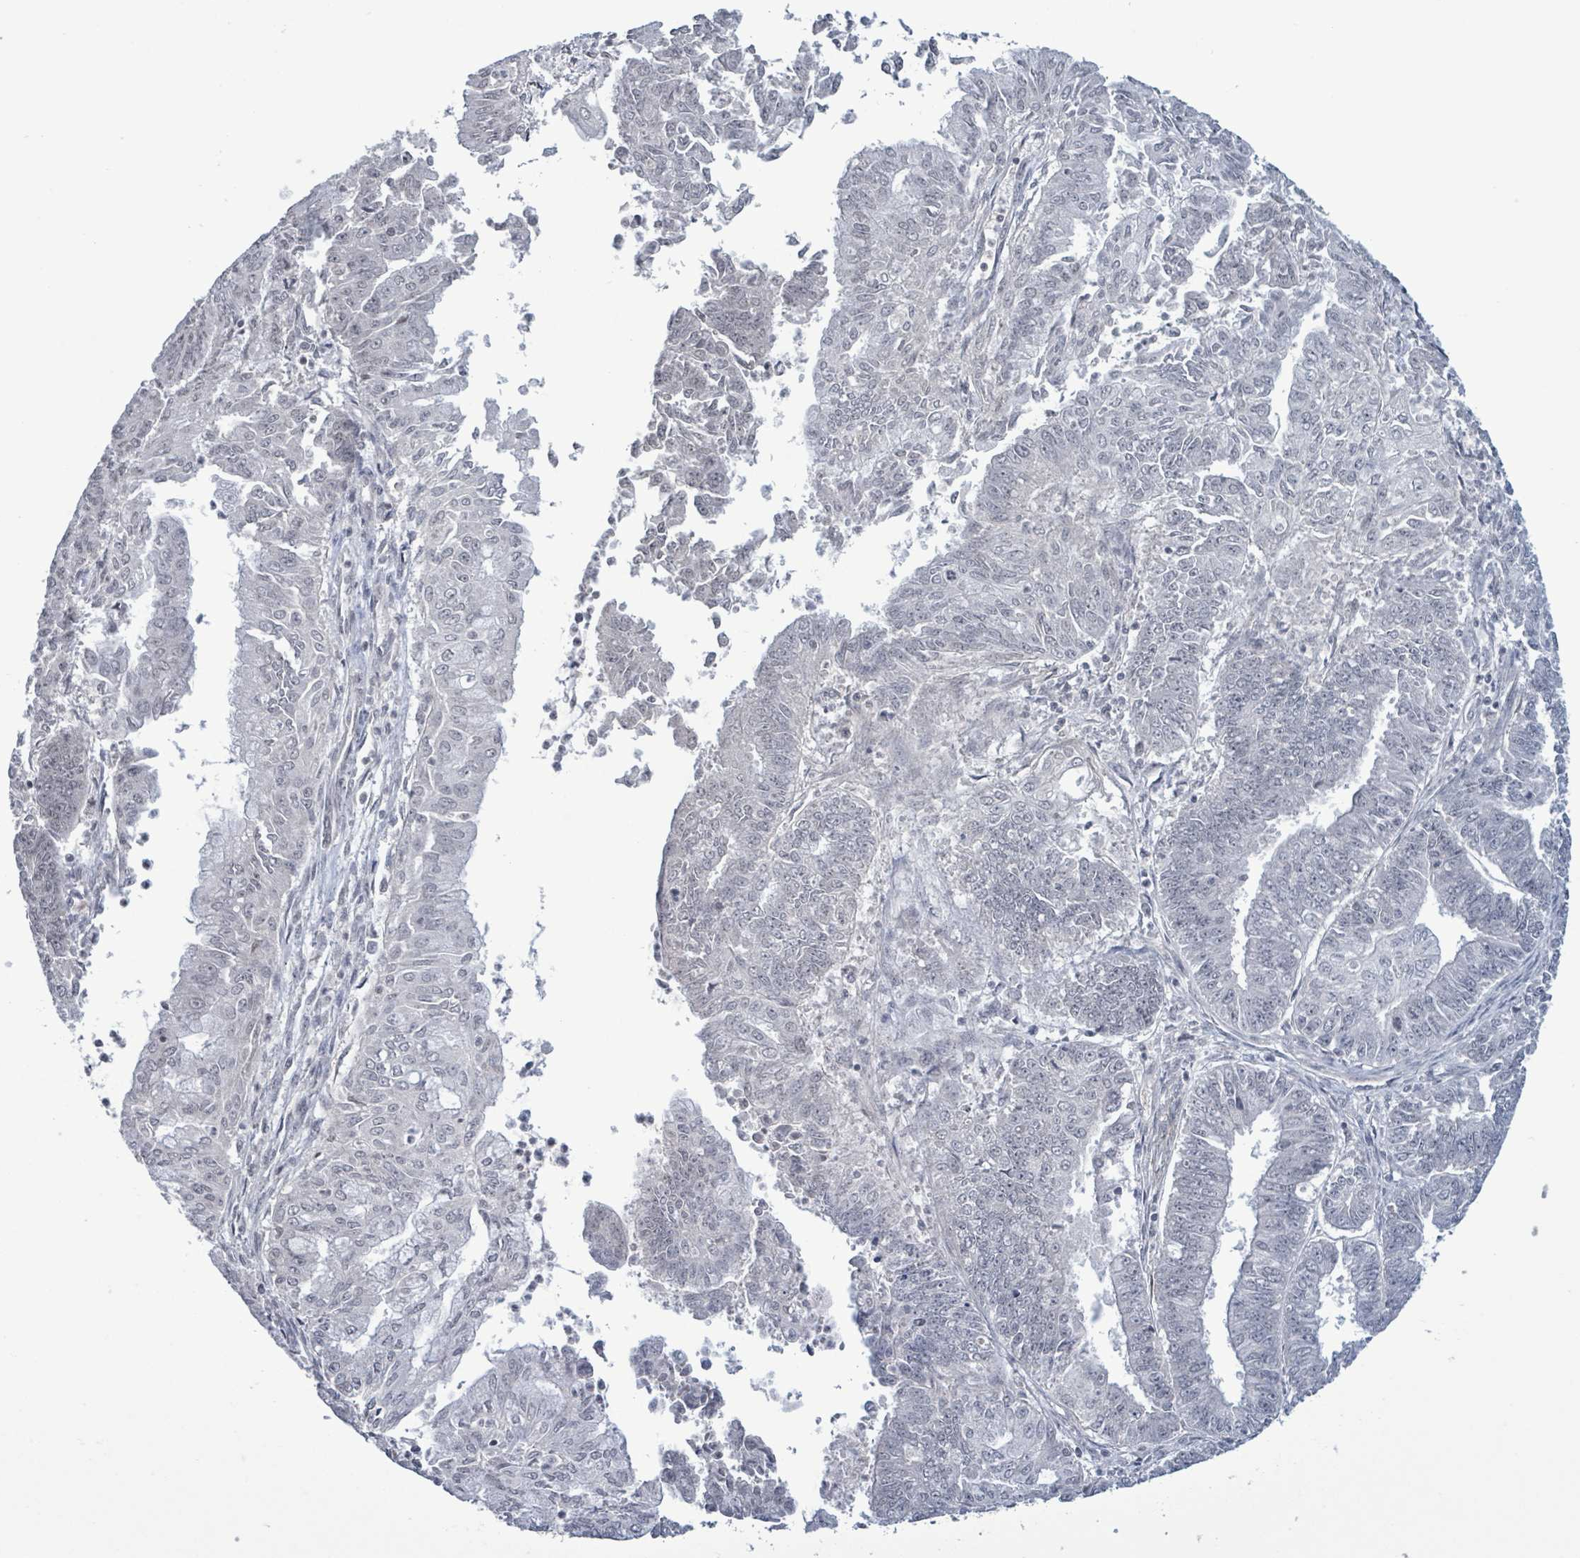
{"staining": {"intensity": "negative", "quantity": "none", "location": "none"}, "tissue": "endometrial cancer", "cell_type": "Tumor cells", "image_type": "cancer", "snomed": [{"axis": "morphology", "description": "Adenocarcinoma, NOS"}, {"axis": "topography", "description": "Endometrium"}], "caption": "Micrograph shows no significant protein staining in tumor cells of endometrial cancer (adenocarcinoma).", "gene": "AMMECR1", "patient": {"sex": "female", "age": 73}}